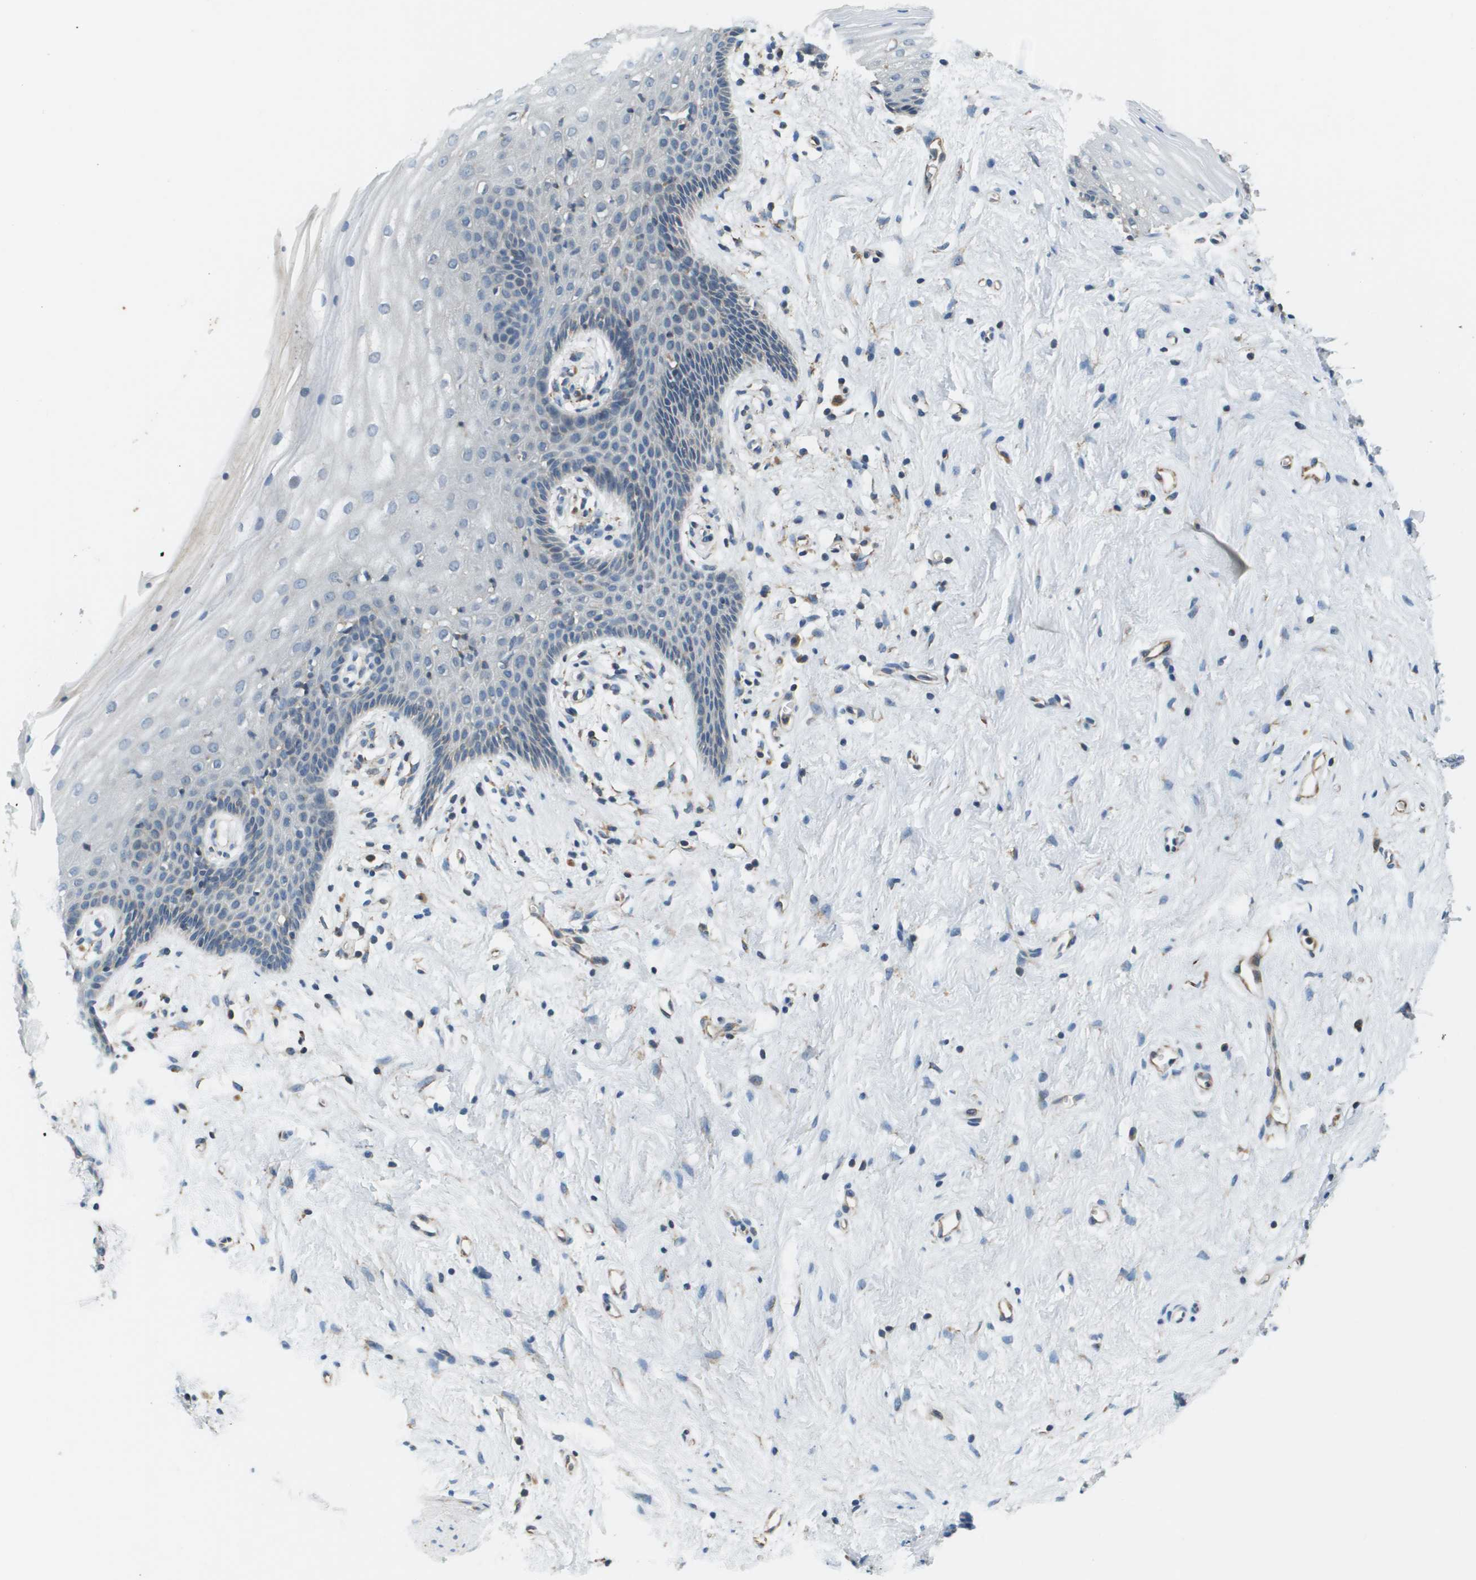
{"staining": {"intensity": "moderate", "quantity": "<25%", "location": "cytoplasmic/membranous"}, "tissue": "vagina", "cell_type": "Squamous epithelial cells", "image_type": "normal", "snomed": [{"axis": "morphology", "description": "Normal tissue, NOS"}, {"axis": "topography", "description": "Vagina"}], "caption": "Normal vagina reveals moderate cytoplasmic/membranous expression in approximately <25% of squamous epithelial cells, visualized by immunohistochemistry.", "gene": "SAMSN1", "patient": {"sex": "female", "age": 44}}